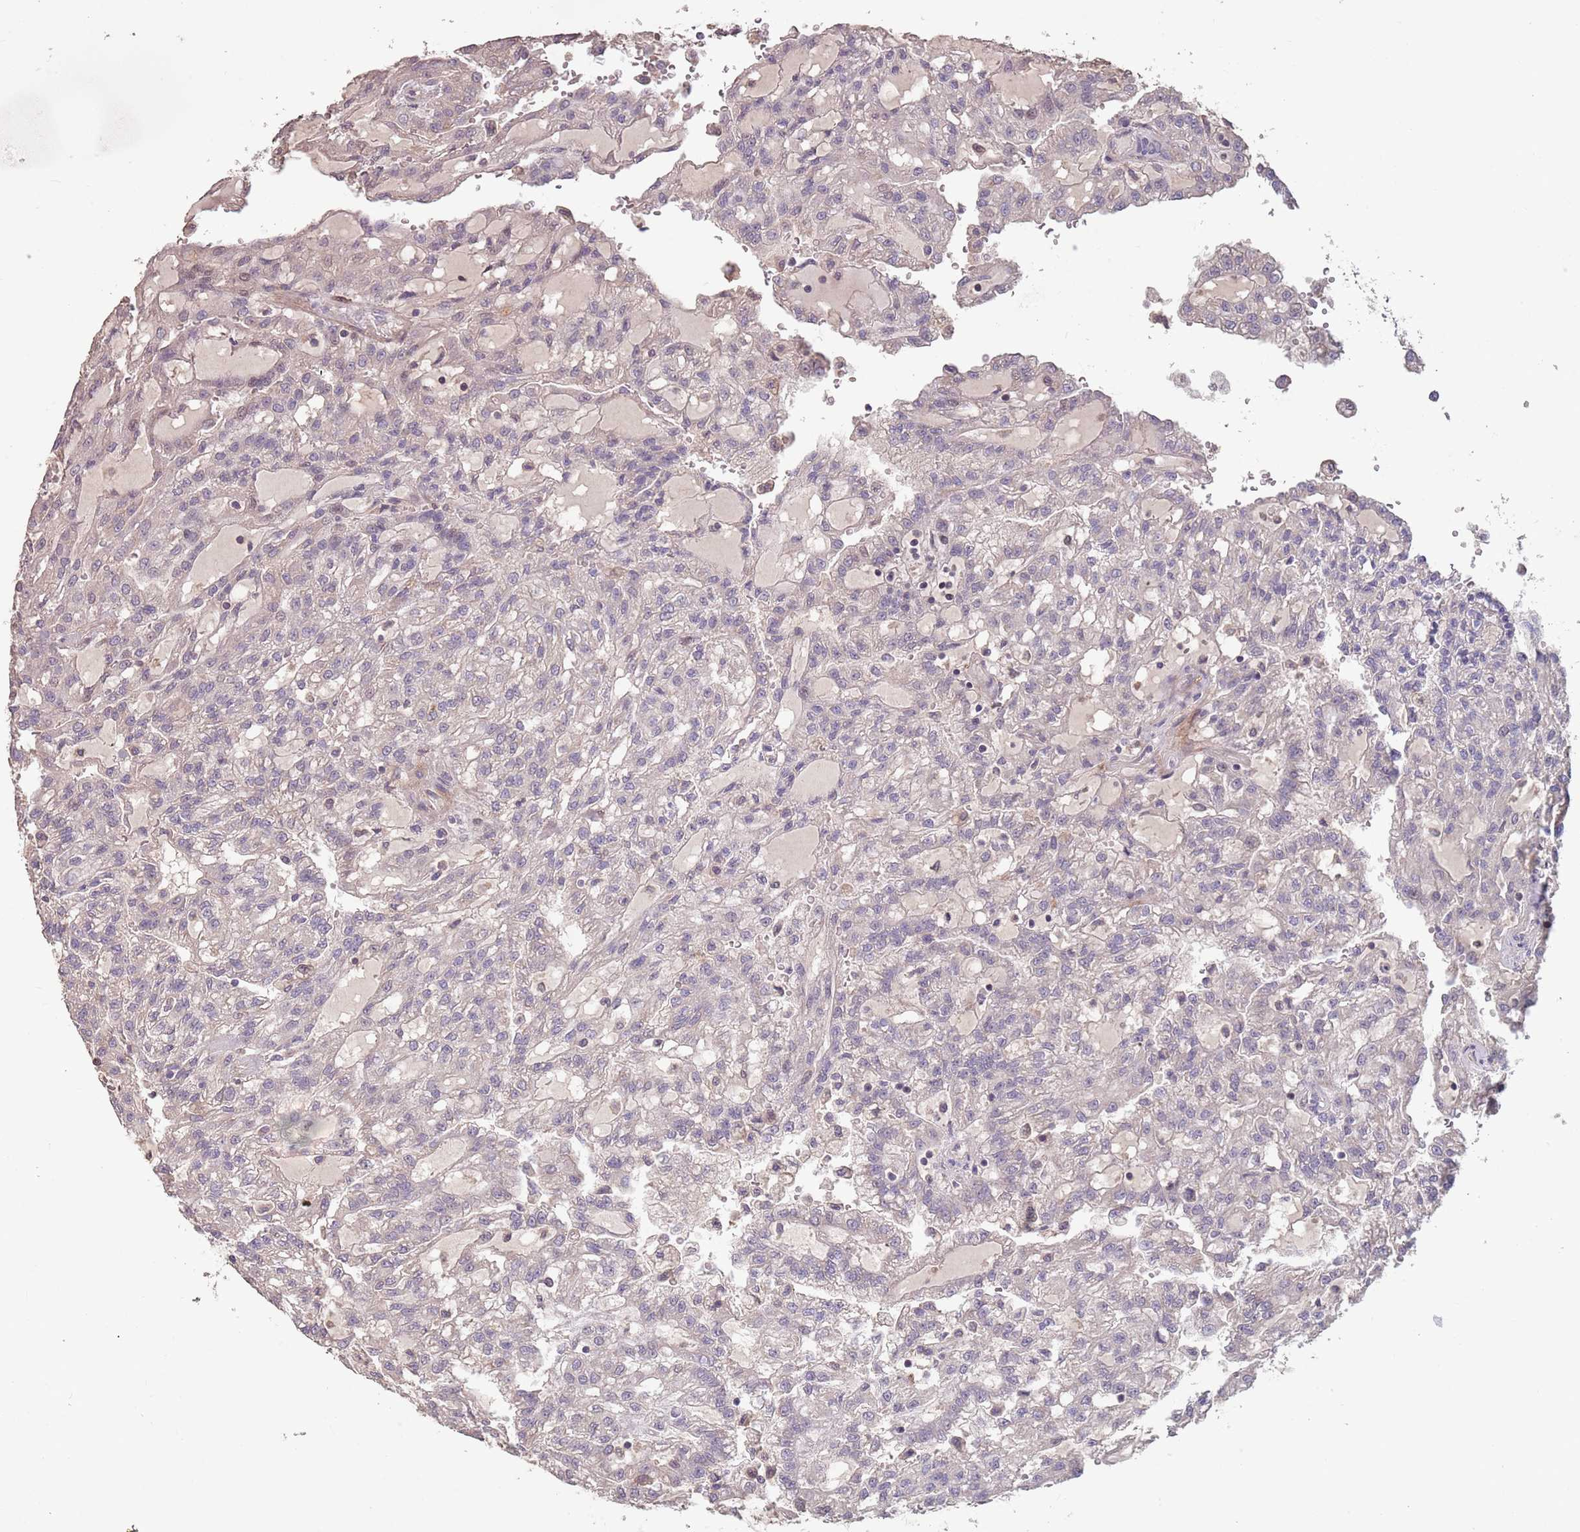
{"staining": {"intensity": "negative", "quantity": "none", "location": "none"}, "tissue": "renal cancer", "cell_type": "Tumor cells", "image_type": "cancer", "snomed": [{"axis": "morphology", "description": "Adenocarcinoma, NOS"}, {"axis": "topography", "description": "Kidney"}], "caption": "Immunohistochemistry (IHC) image of human adenocarcinoma (renal) stained for a protein (brown), which reveals no positivity in tumor cells.", "gene": "MBD3L1", "patient": {"sex": "male", "age": 63}}